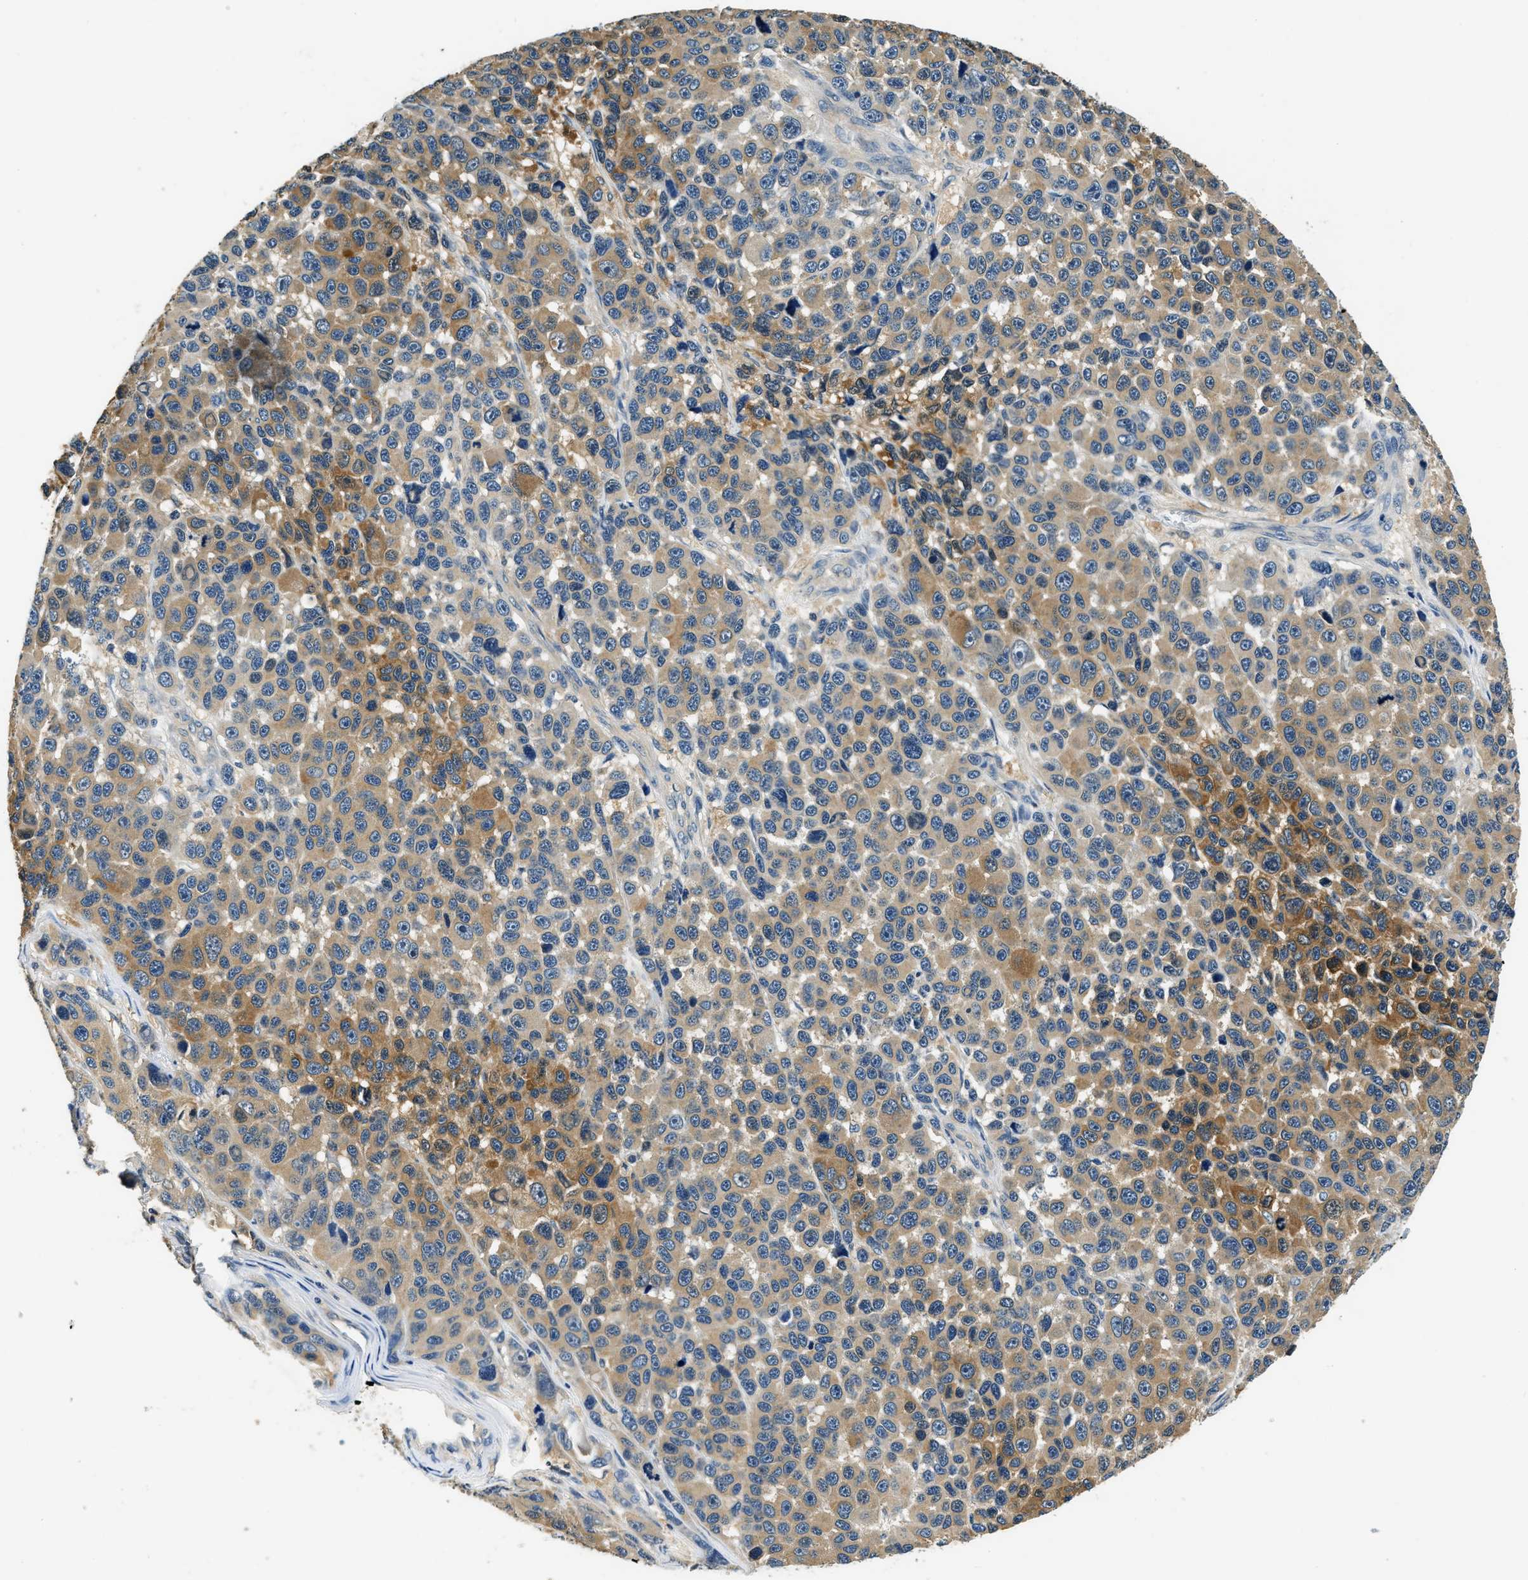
{"staining": {"intensity": "moderate", "quantity": ">75%", "location": "cytoplasmic/membranous"}, "tissue": "melanoma", "cell_type": "Tumor cells", "image_type": "cancer", "snomed": [{"axis": "morphology", "description": "Malignant melanoma, NOS"}, {"axis": "topography", "description": "Skin"}], "caption": "Tumor cells exhibit moderate cytoplasmic/membranous positivity in about >75% of cells in malignant melanoma. Ihc stains the protein of interest in brown and the nuclei are stained blue.", "gene": "RESF1", "patient": {"sex": "male", "age": 53}}